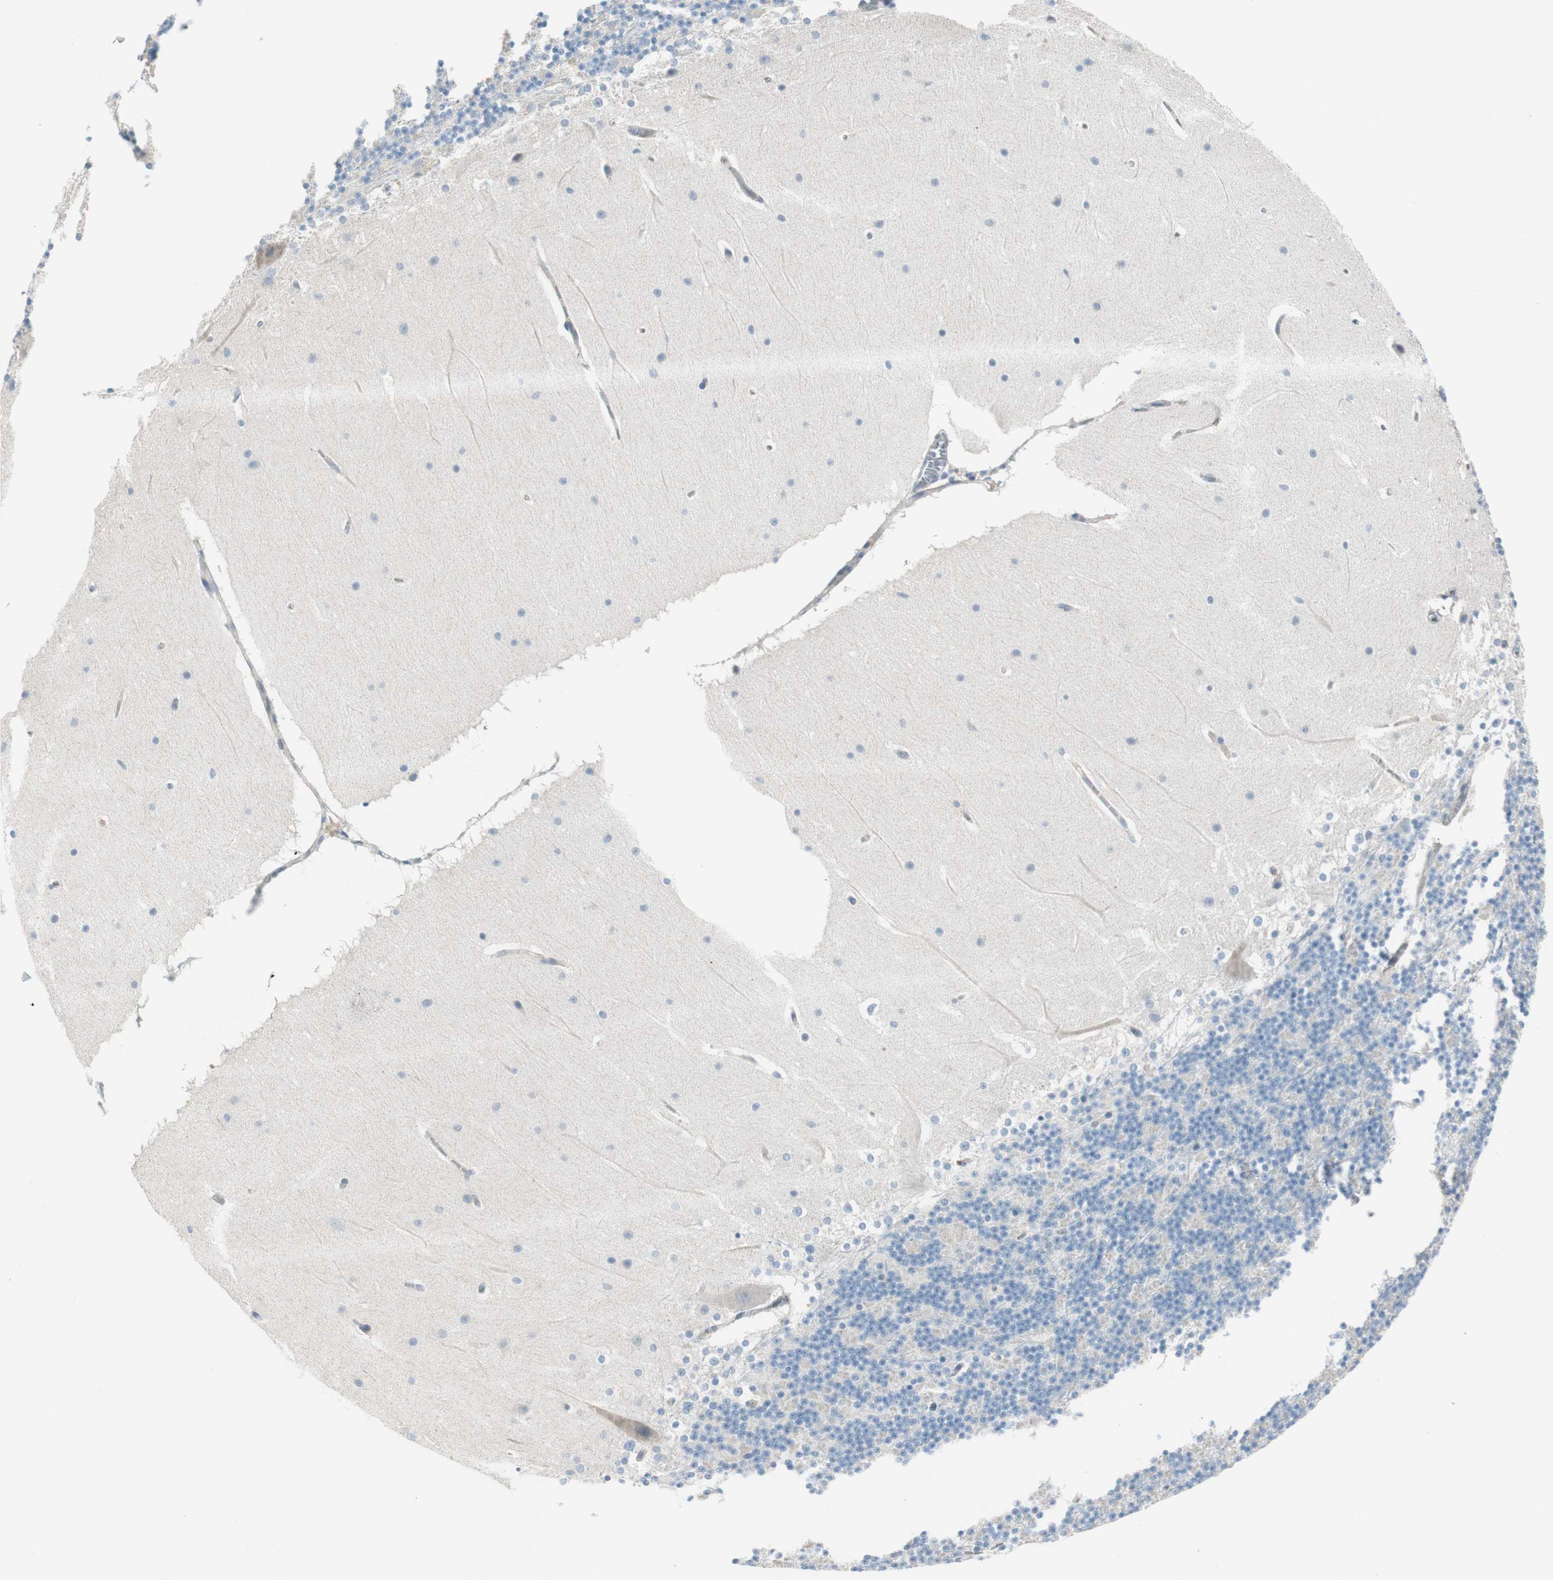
{"staining": {"intensity": "negative", "quantity": "none", "location": "none"}, "tissue": "cerebellum", "cell_type": "Cells in granular layer", "image_type": "normal", "snomed": [{"axis": "morphology", "description": "Normal tissue, NOS"}, {"axis": "topography", "description": "Cerebellum"}], "caption": "The micrograph displays no significant positivity in cells in granular layer of cerebellum. Brightfield microscopy of IHC stained with DAB (3,3'-diaminobenzidine) (brown) and hematoxylin (blue), captured at high magnification.", "gene": "EVA1A", "patient": {"sex": "female", "age": 19}}